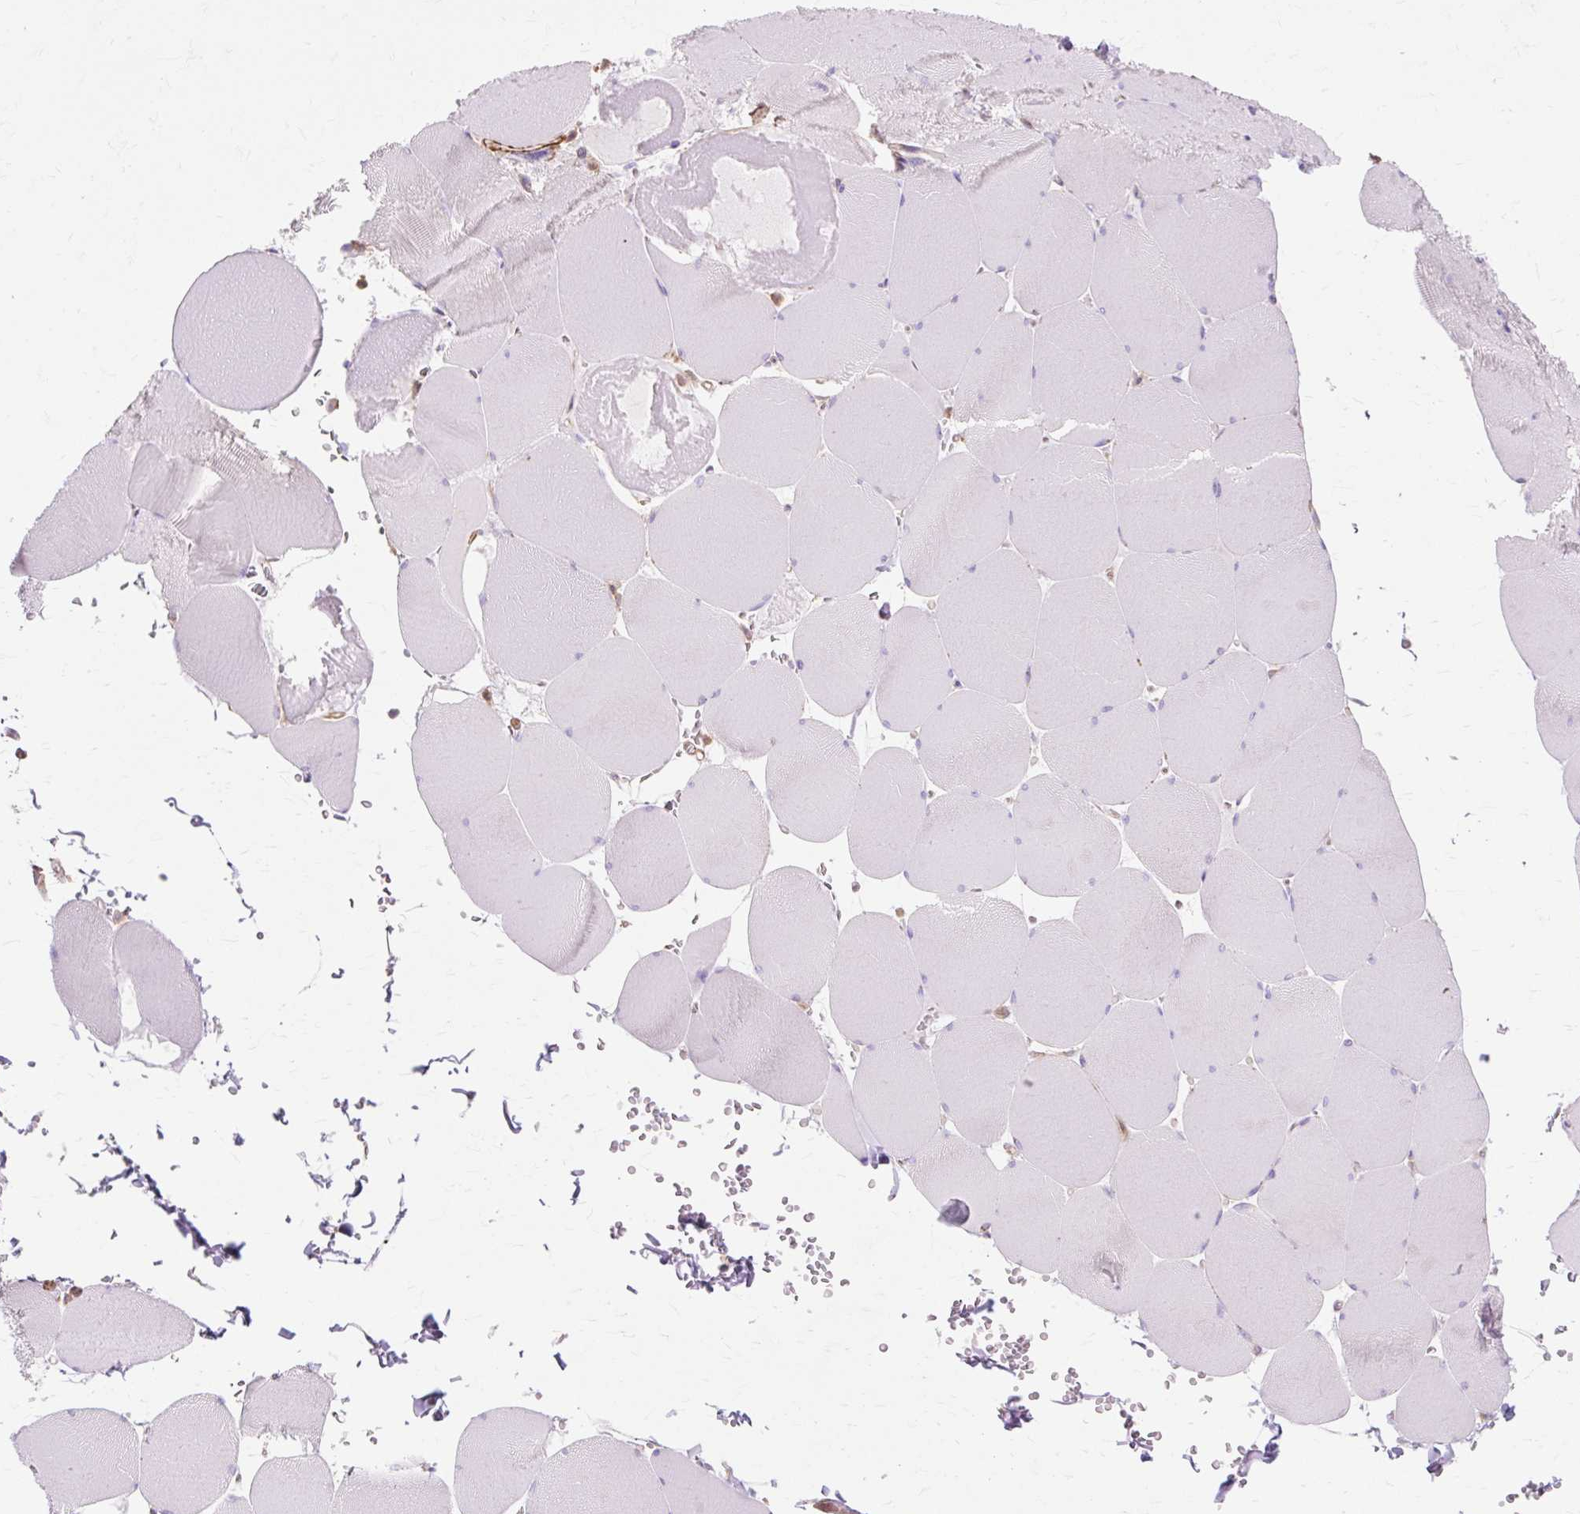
{"staining": {"intensity": "negative", "quantity": "none", "location": "none"}, "tissue": "skeletal muscle", "cell_type": "Myocytes", "image_type": "normal", "snomed": [{"axis": "morphology", "description": "Normal tissue, NOS"}, {"axis": "topography", "description": "Skeletal muscle"}, {"axis": "topography", "description": "Head-Neck"}], "caption": "DAB immunohistochemical staining of unremarkable human skeletal muscle shows no significant positivity in myocytes.", "gene": "TBC1D2B", "patient": {"sex": "male", "age": 66}}